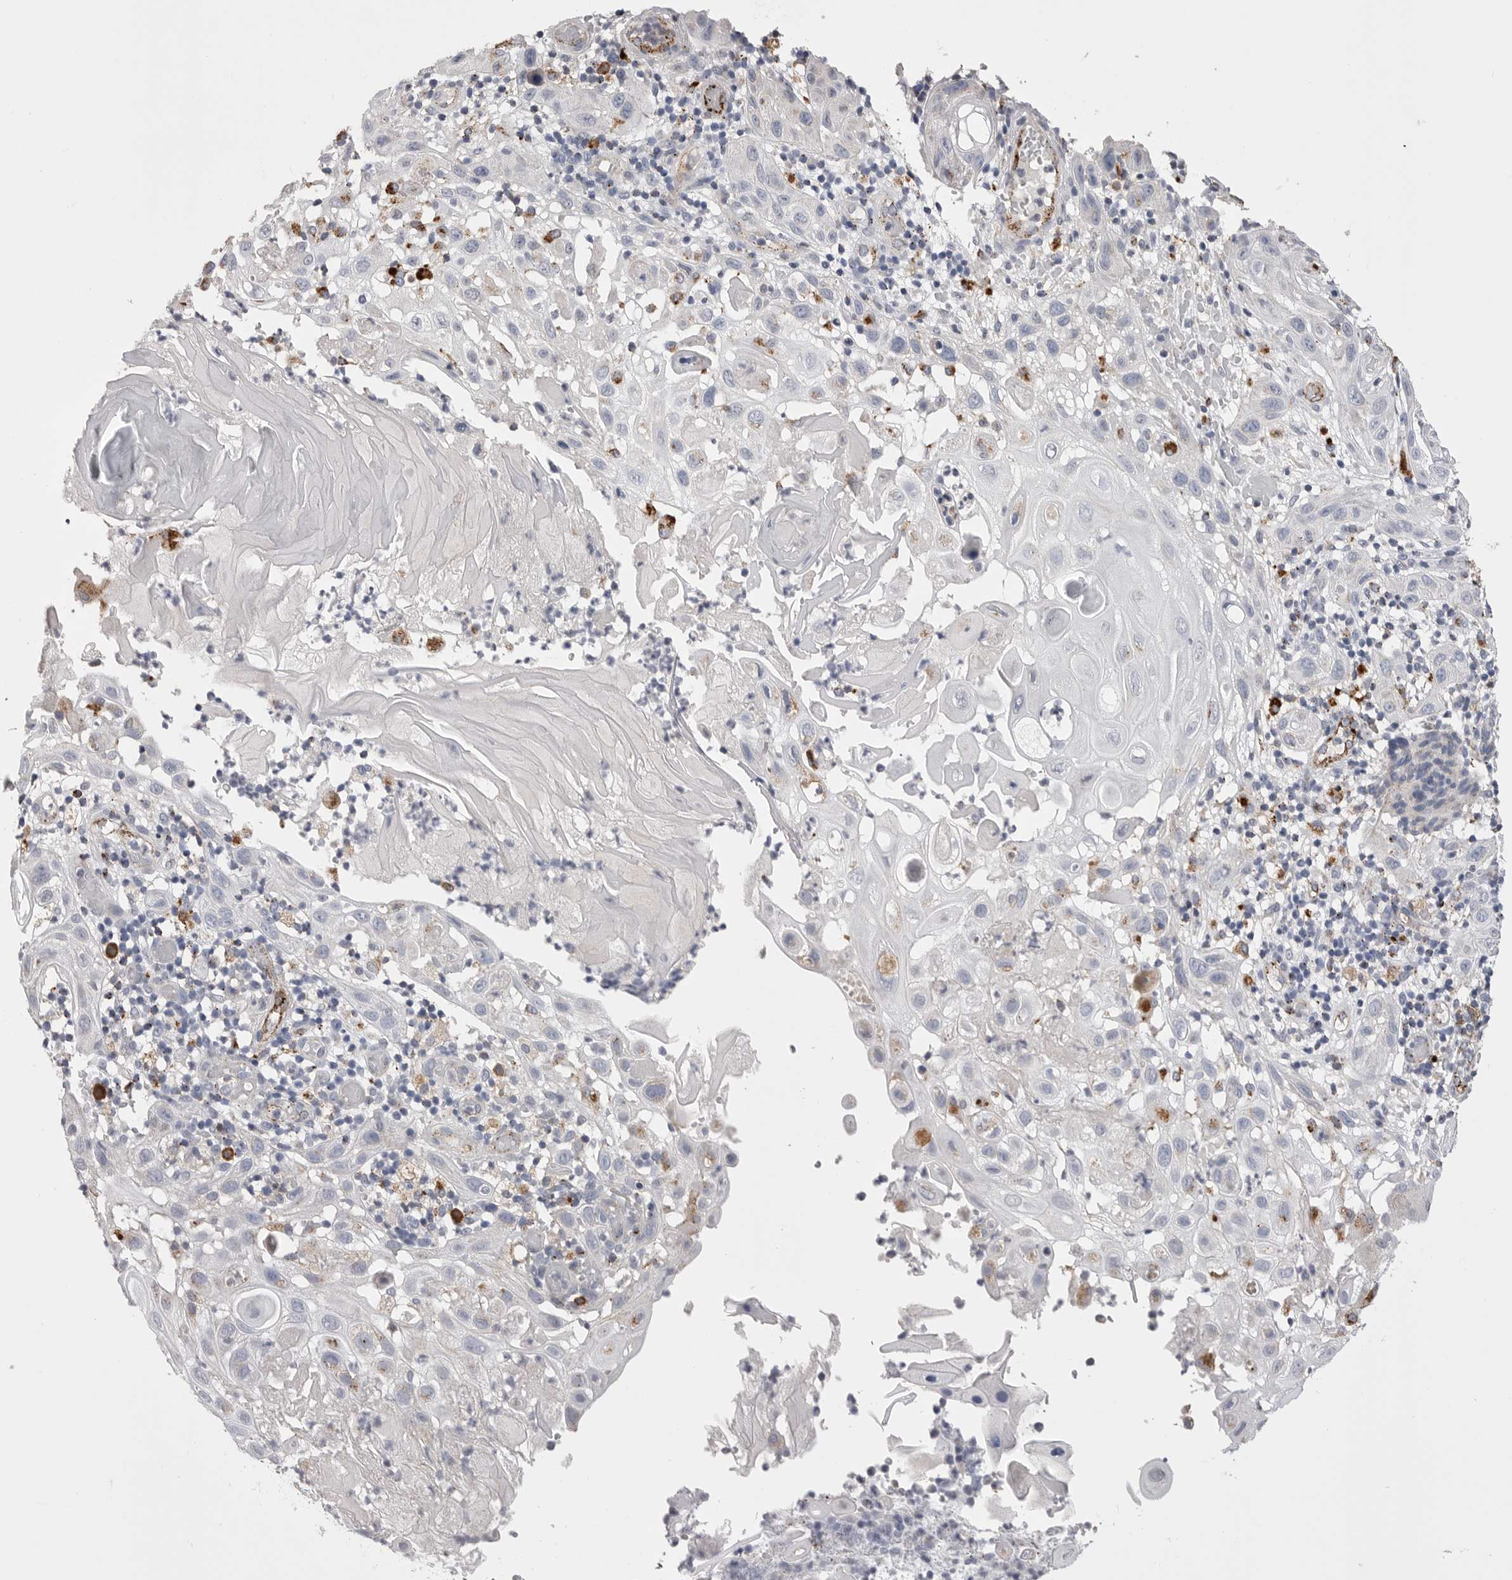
{"staining": {"intensity": "negative", "quantity": "none", "location": "none"}, "tissue": "skin cancer", "cell_type": "Tumor cells", "image_type": "cancer", "snomed": [{"axis": "morphology", "description": "Normal tissue, NOS"}, {"axis": "morphology", "description": "Squamous cell carcinoma, NOS"}, {"axis": "topography", "description": "Skin"}], "caption": "Immunohistochemistry histopathology image of skin cancer (squamous cell carcinoma) stained for a protein (brown), which displays no staining in tumor cells.", "gene": "PSPN", "patient": {"sex": "female", "age": 96}}